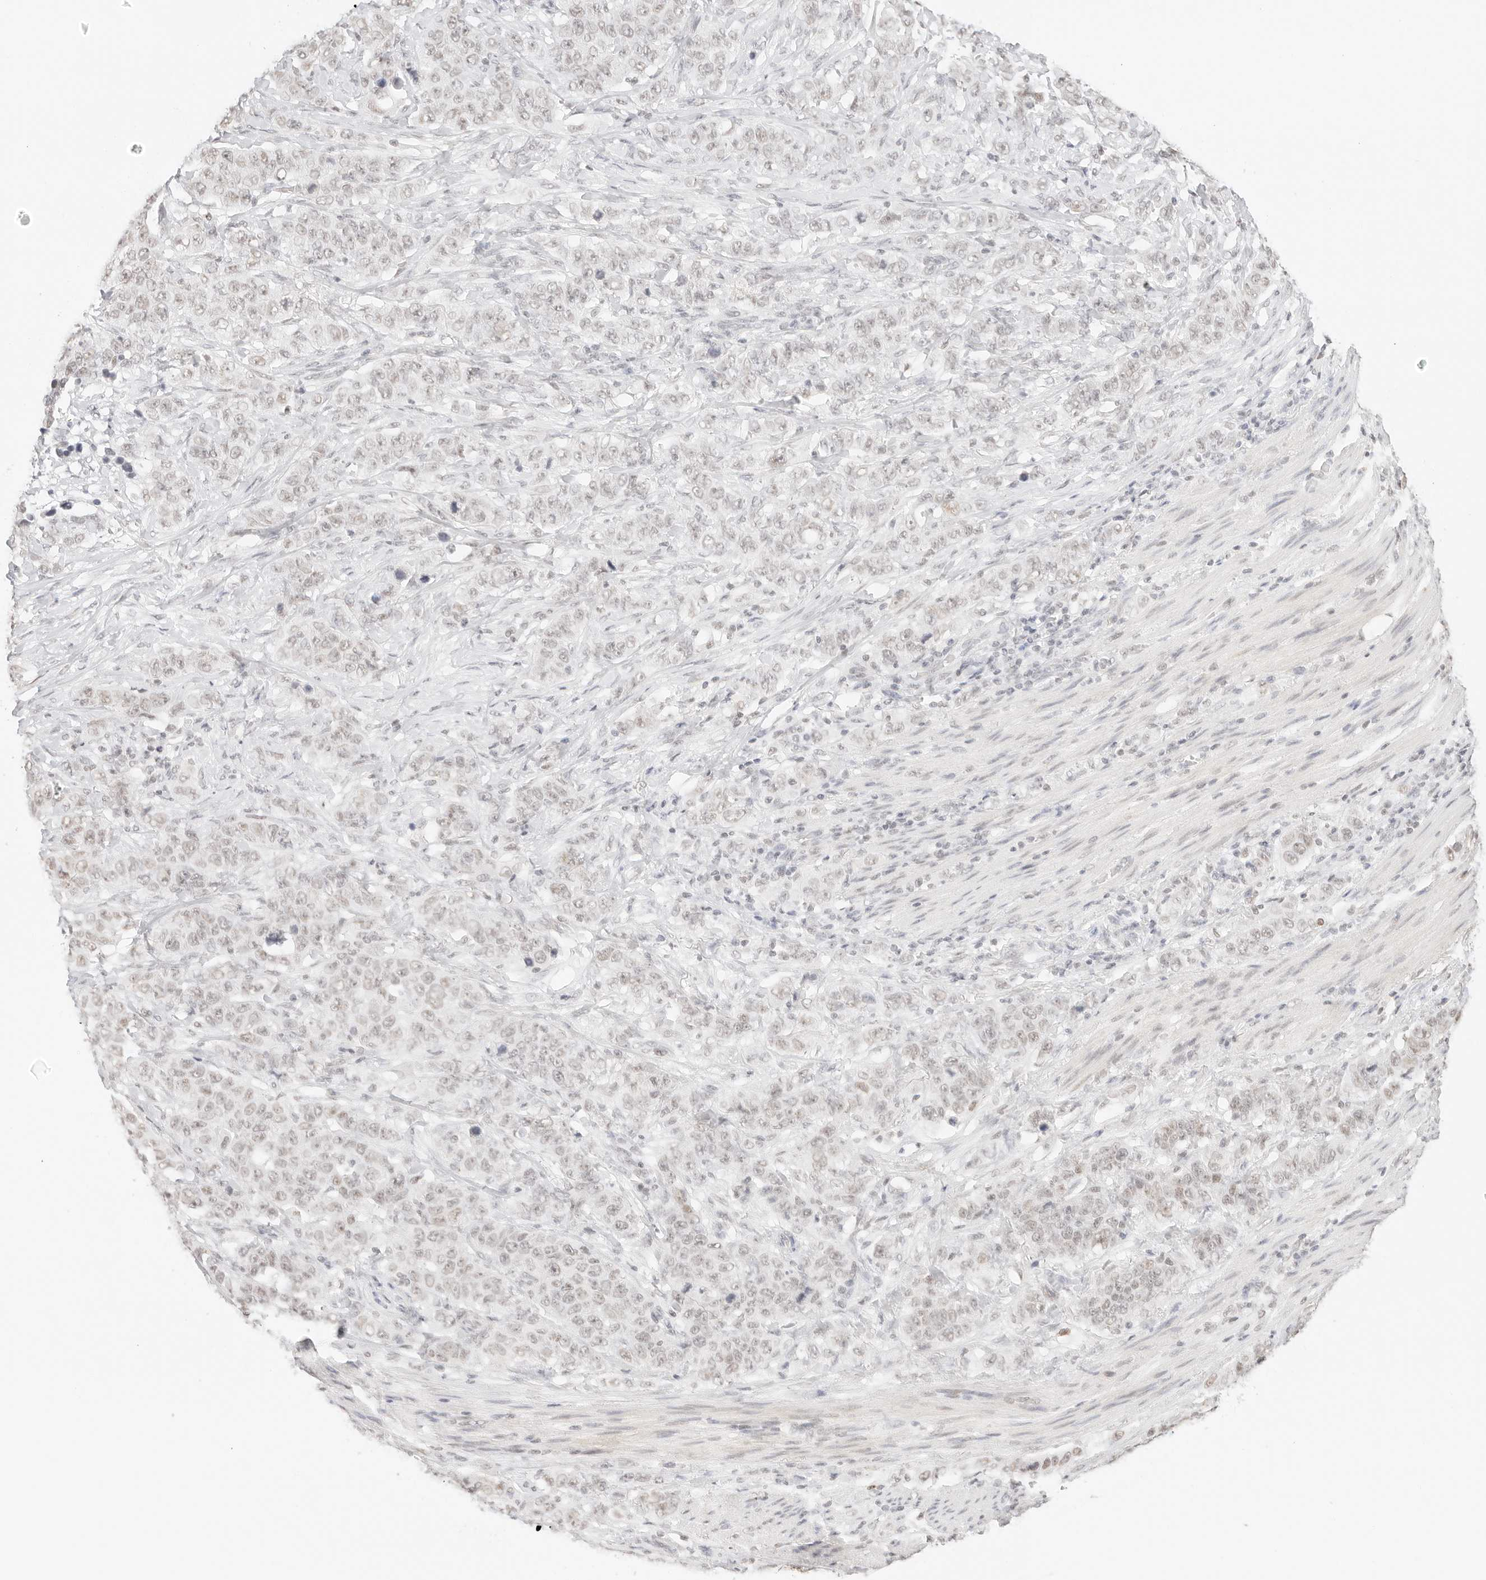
{"staining": {"intensity": "weak", "quantity": "25%-75%", "location": "nuclear"}, "tissue": "stomach cancer", "cell_type": "Tumor cells", "image_type": "cancer", "snomed": [{"axis": "morphology", "description": "Adenocarcinoma, NOS"}, {"axis": "topography", "description": "Stomach"}], "caption": "Immunohistochemical staining of stomach cancer displays weak nuclear protein staining in approximately 25%-75% of tumor cells. (Brightfield microscopy of DAB IHC at high magnification).", "gene": "FBLN5", "patient": {"sex": "male", "age": 48}}